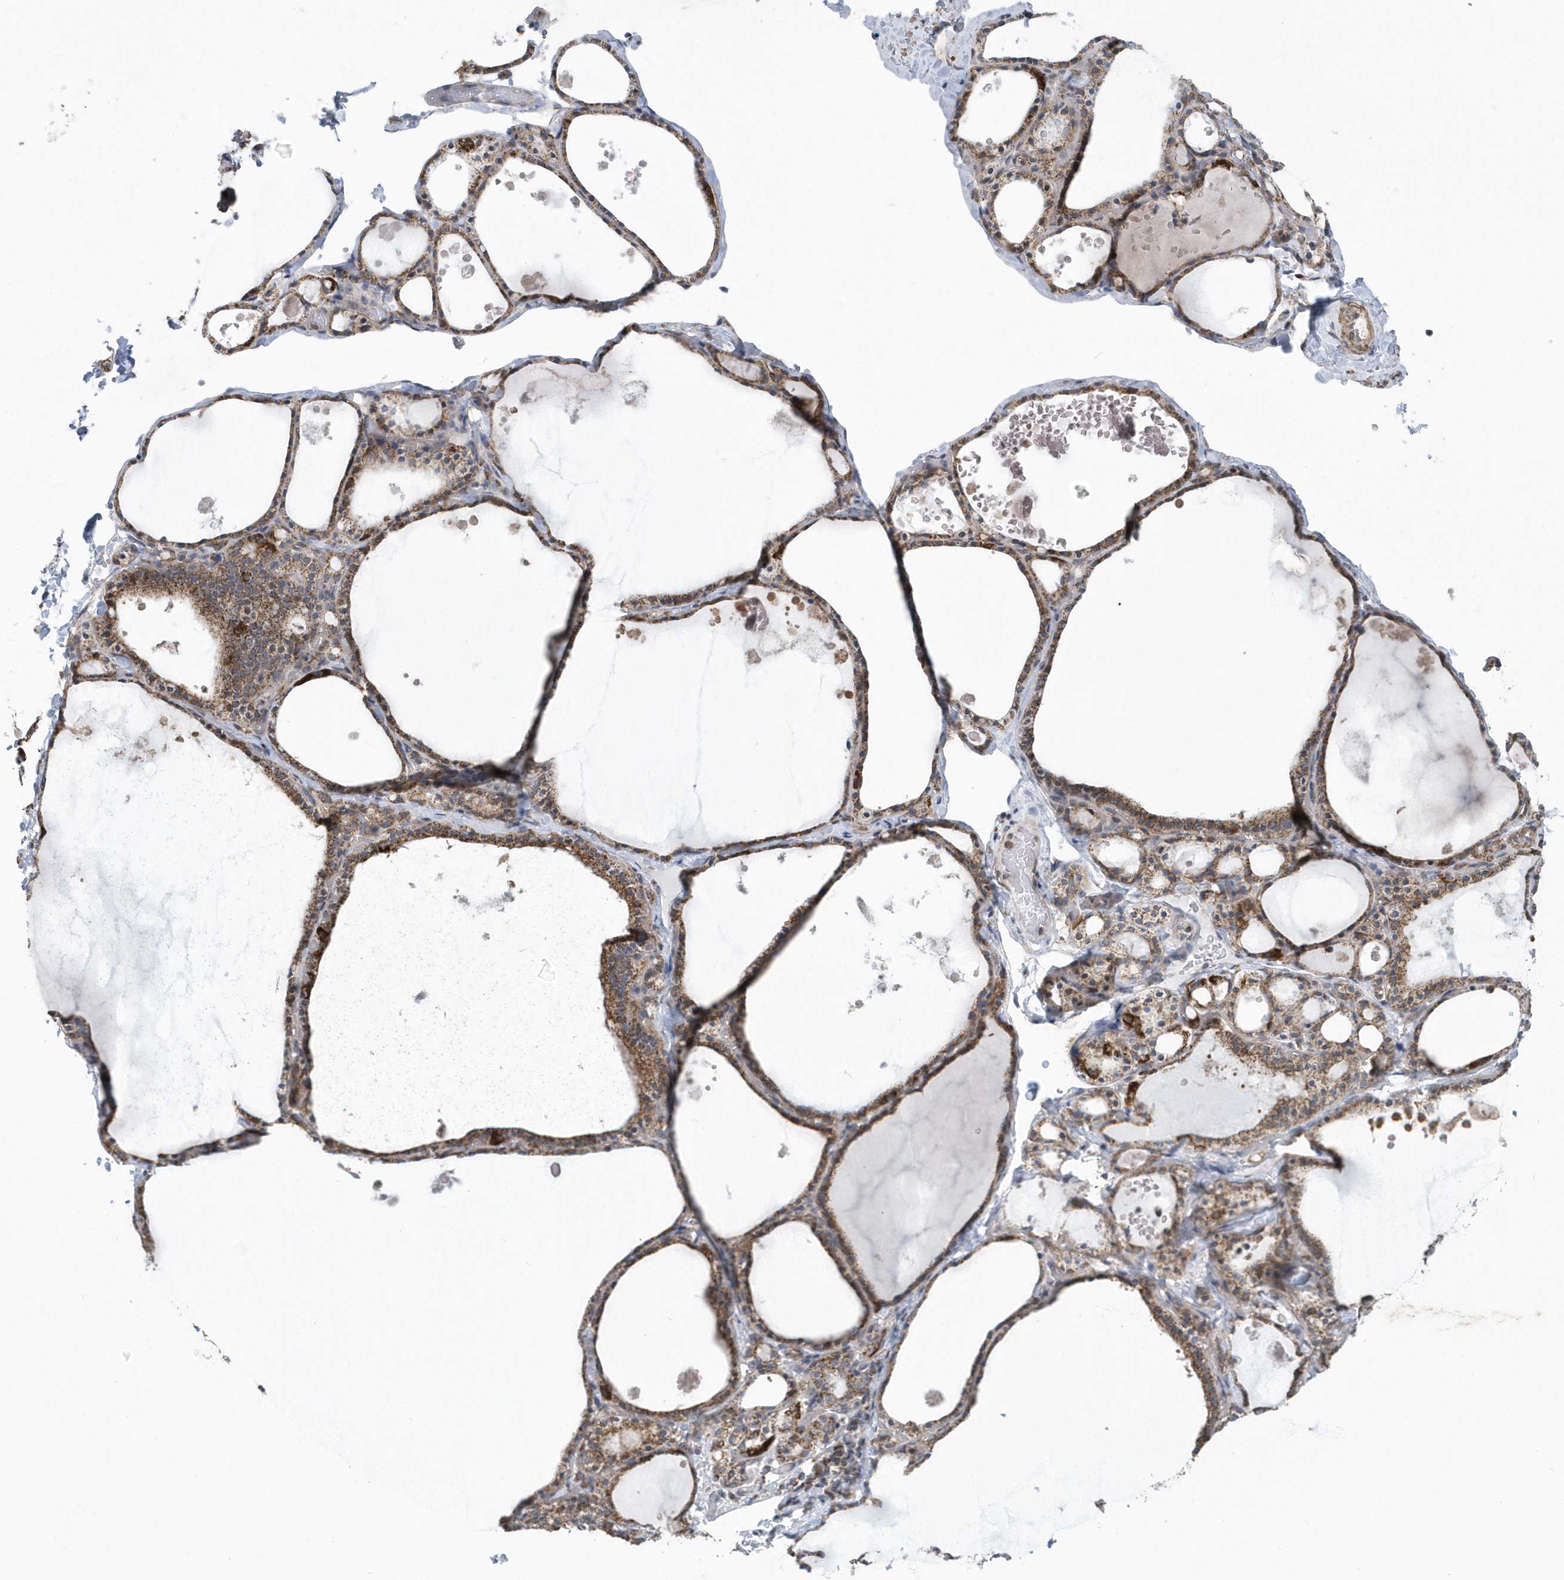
{"staining": {"intensity": "moderate", "quantity": ">75%", "location": "cytoplasmic/membranous"}, "tissue": "thyroid gland", "cell_type": "Glandular cells", "image_type": "normal", "snomed": [{"axis": "morphology", "description": "Normal tissue, NOS"}, {"axis": "topography", "description": "Thyroid gland"}], "caption": "This micrograph exhibits unremarkable thyroid gland stained with immunohistochemistry (IHC) to label a protein in brown. The cytoplasmic/membranous of glandular cells show moderate positivity for the protein. Nuclei are counter-stained blue.", "gene": "SLX9", "patient": {"sex": "male", "age": 56}}